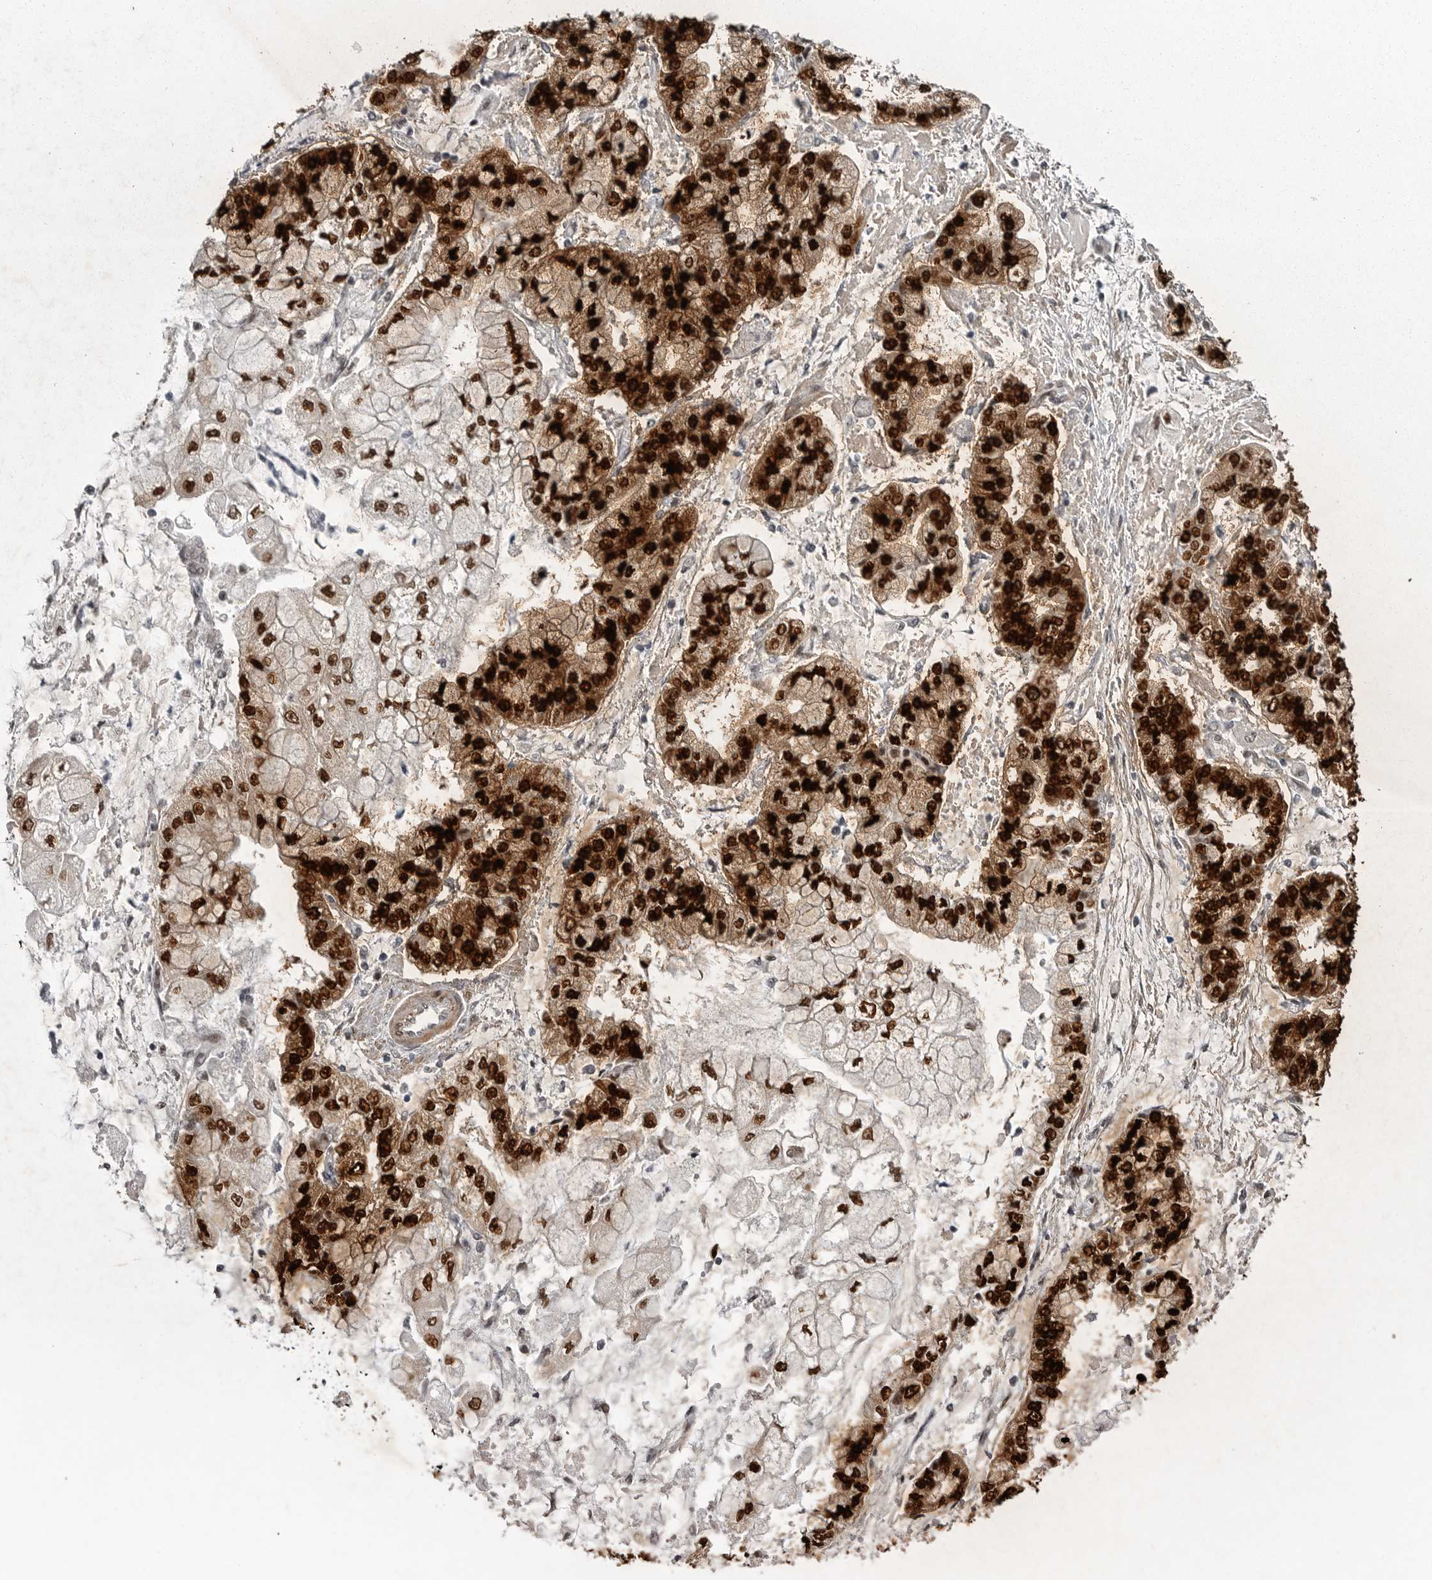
{"staining": {"intensity": "strong", "quantity": ">75%", "location": "nuclear"}, "tissue": "stomach cancer", "cell_type": "Tumor cells", "image_type": "cancer", "snomed": [{"axis": "morphology", "description": "Adenocarcinoma, NOS"}, {"axis": "topography", "description": "Stomach"}], "caption": "Adenocarcinoma (stomach) was stained to show a protein in brown. There is high levels of strong nuclear positivity in about >75% of tumor cells.", "gene": "HMGN3", "patient": {"sex": "male", "age": 76}}